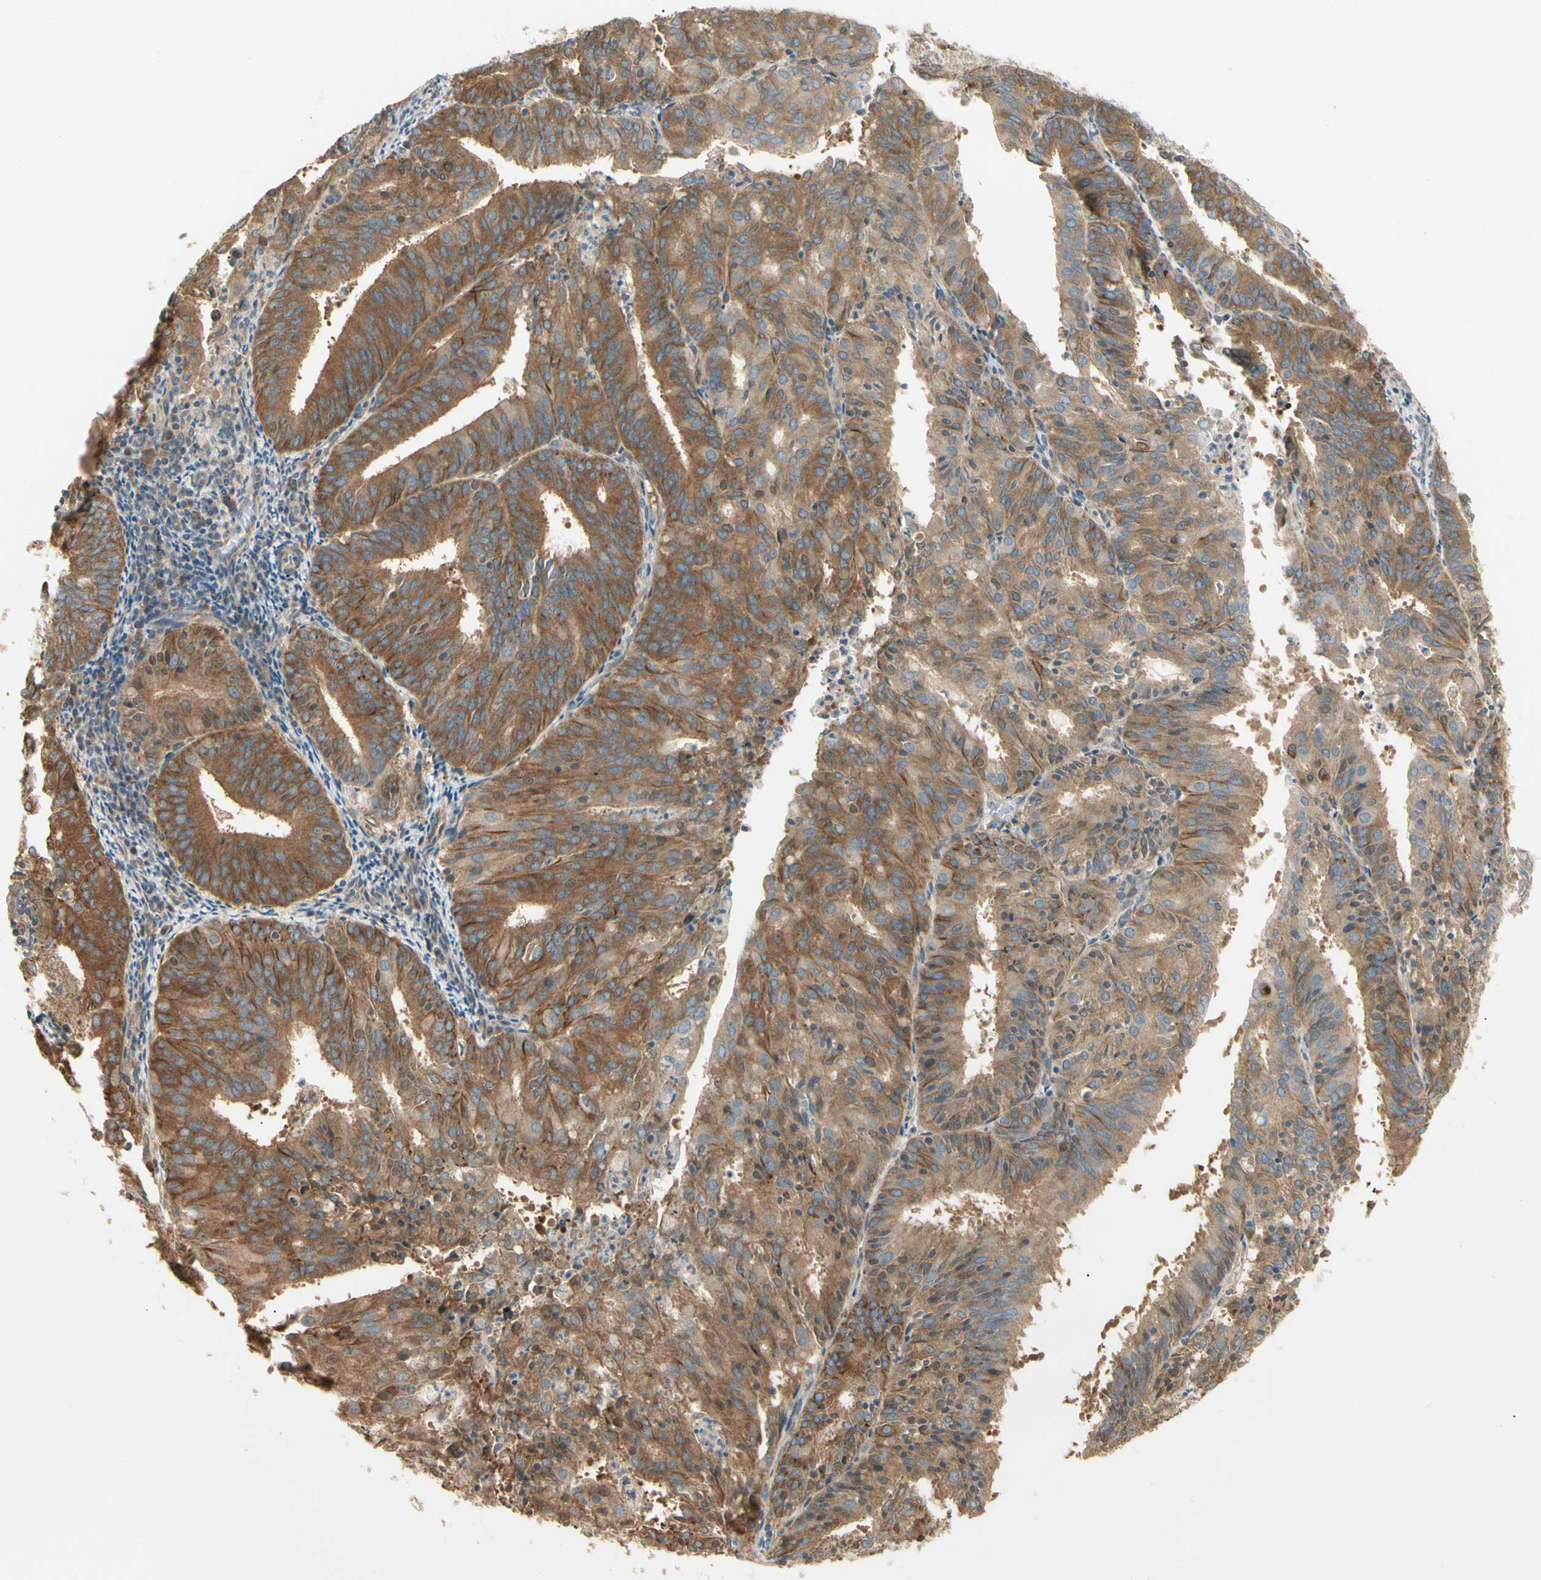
{"staining": {"intensity": "strong", "quantity": ">75%", "location": "cytoplasmic/membranous"}, "tissue": "endometrial cancer", "cell_type": "Tumor cells", "image_type": "cancer", "snomed": [{"axis": "morphology", "description": "Adenocarcinoma, NOS"}, {"axis": "topography", "description": "Uterus"}], "caption": "This is an image of immunohistochemistry staining of endometrial adenocarcinoma, which shows strong expression in the cytoplasmic/membranous of tumor cells.", "gene": "IRAG1", "patient": {"sex": "female", "age": 60}}